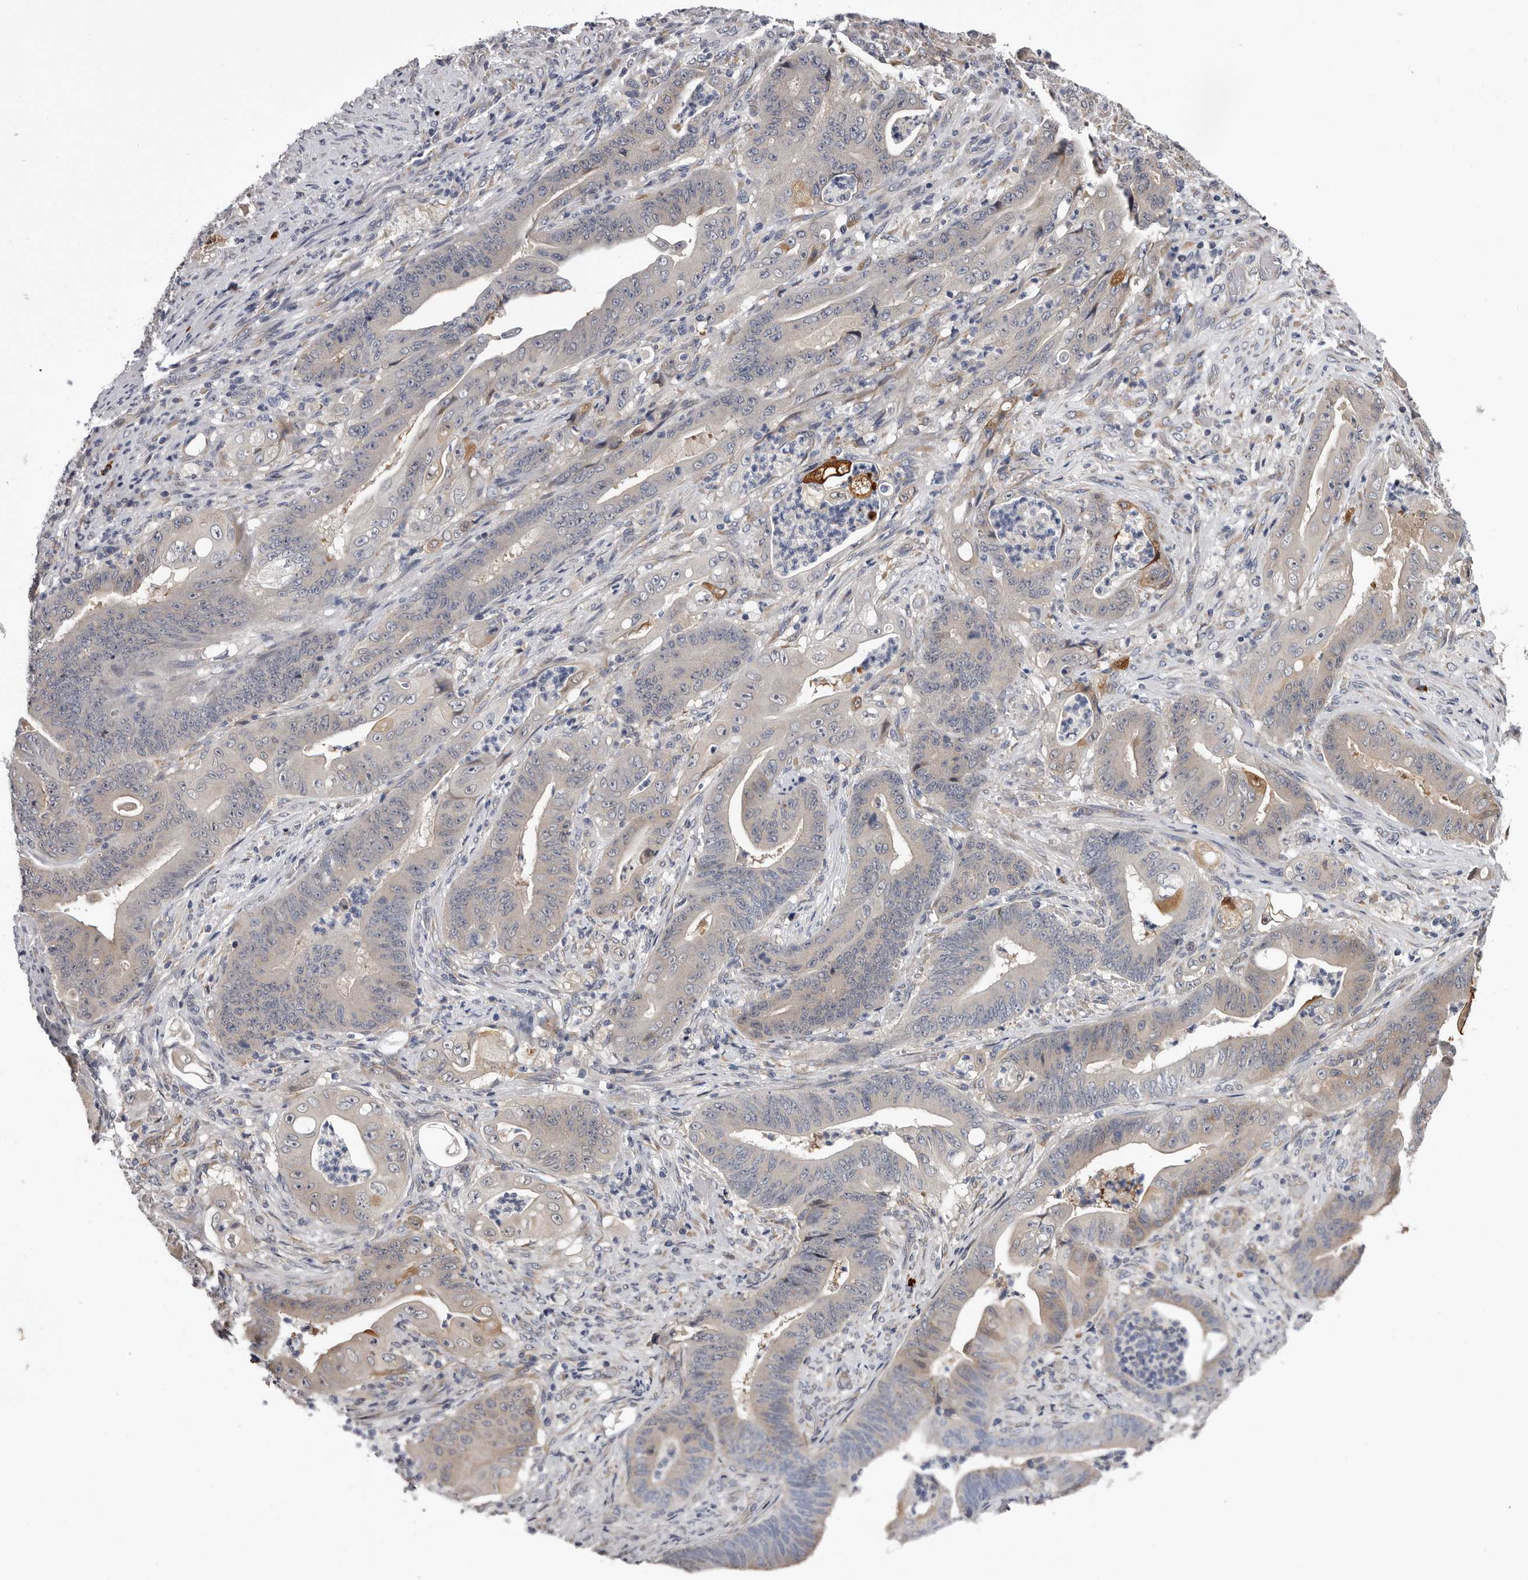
{"staining": {"intensity": "moderate", "quantity": "<25%", "location": "cytoplasmic/membranous"}, "tissue": "stomach cancer", "cell_type": "Tumor cells", "image_type": "cancer", "snomed": [{"axis": "morphology", "description": "Adenocarcinoma, NOS"}, {"axis": "topography", "description": "Stomach"}], "caption": "Human adenocarcinoma (stomach) stained for a protein (brown) shows moderate cytoplasmic/membranous positive expression in about <25% of tumor cells.", "gene": "MED8", "patient": {"sex": "female", "age": 73}}